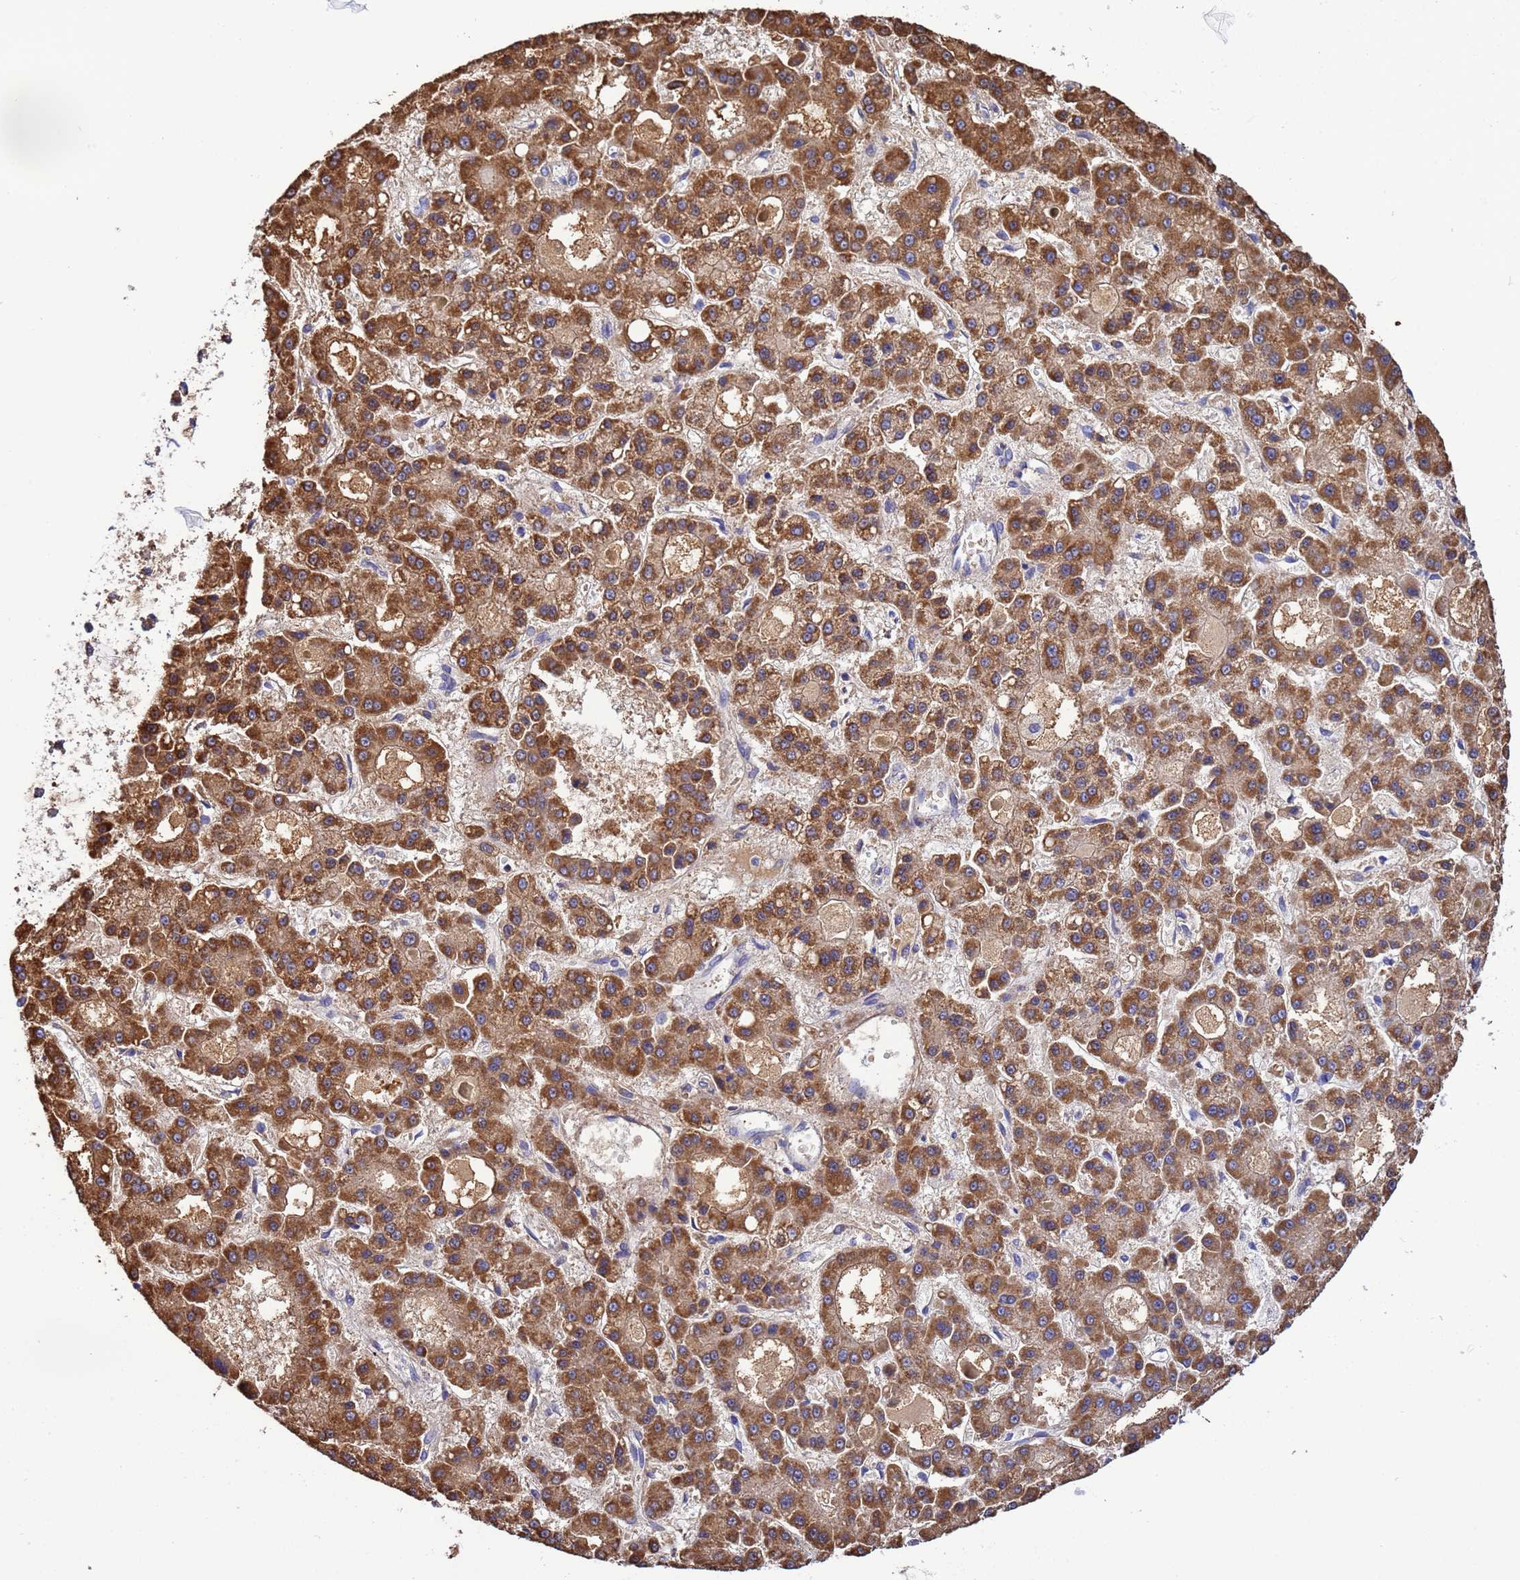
{"staining": {"intensity": "moderate", "quantity": ">75%", "location": "cytoplasmic/membranous"}, "tissue": "liver cancer", "cell_type": "Tumor cells", "image_type": "cancer", "snomed": [{"axis": "morphology", "description": "Carcinoma, Hepatocellular, NOS"}, {"axis": "topography", "description": "Liver"}], "caption": "About >75% of tumor cells in human liver cancer demonstrate moderate cytoplasmic/membranous protein positivity as visualized by brown immunohistochemical staining.", "gene": "GLUD1", "patient": {"sex": "male", "age": 70}}